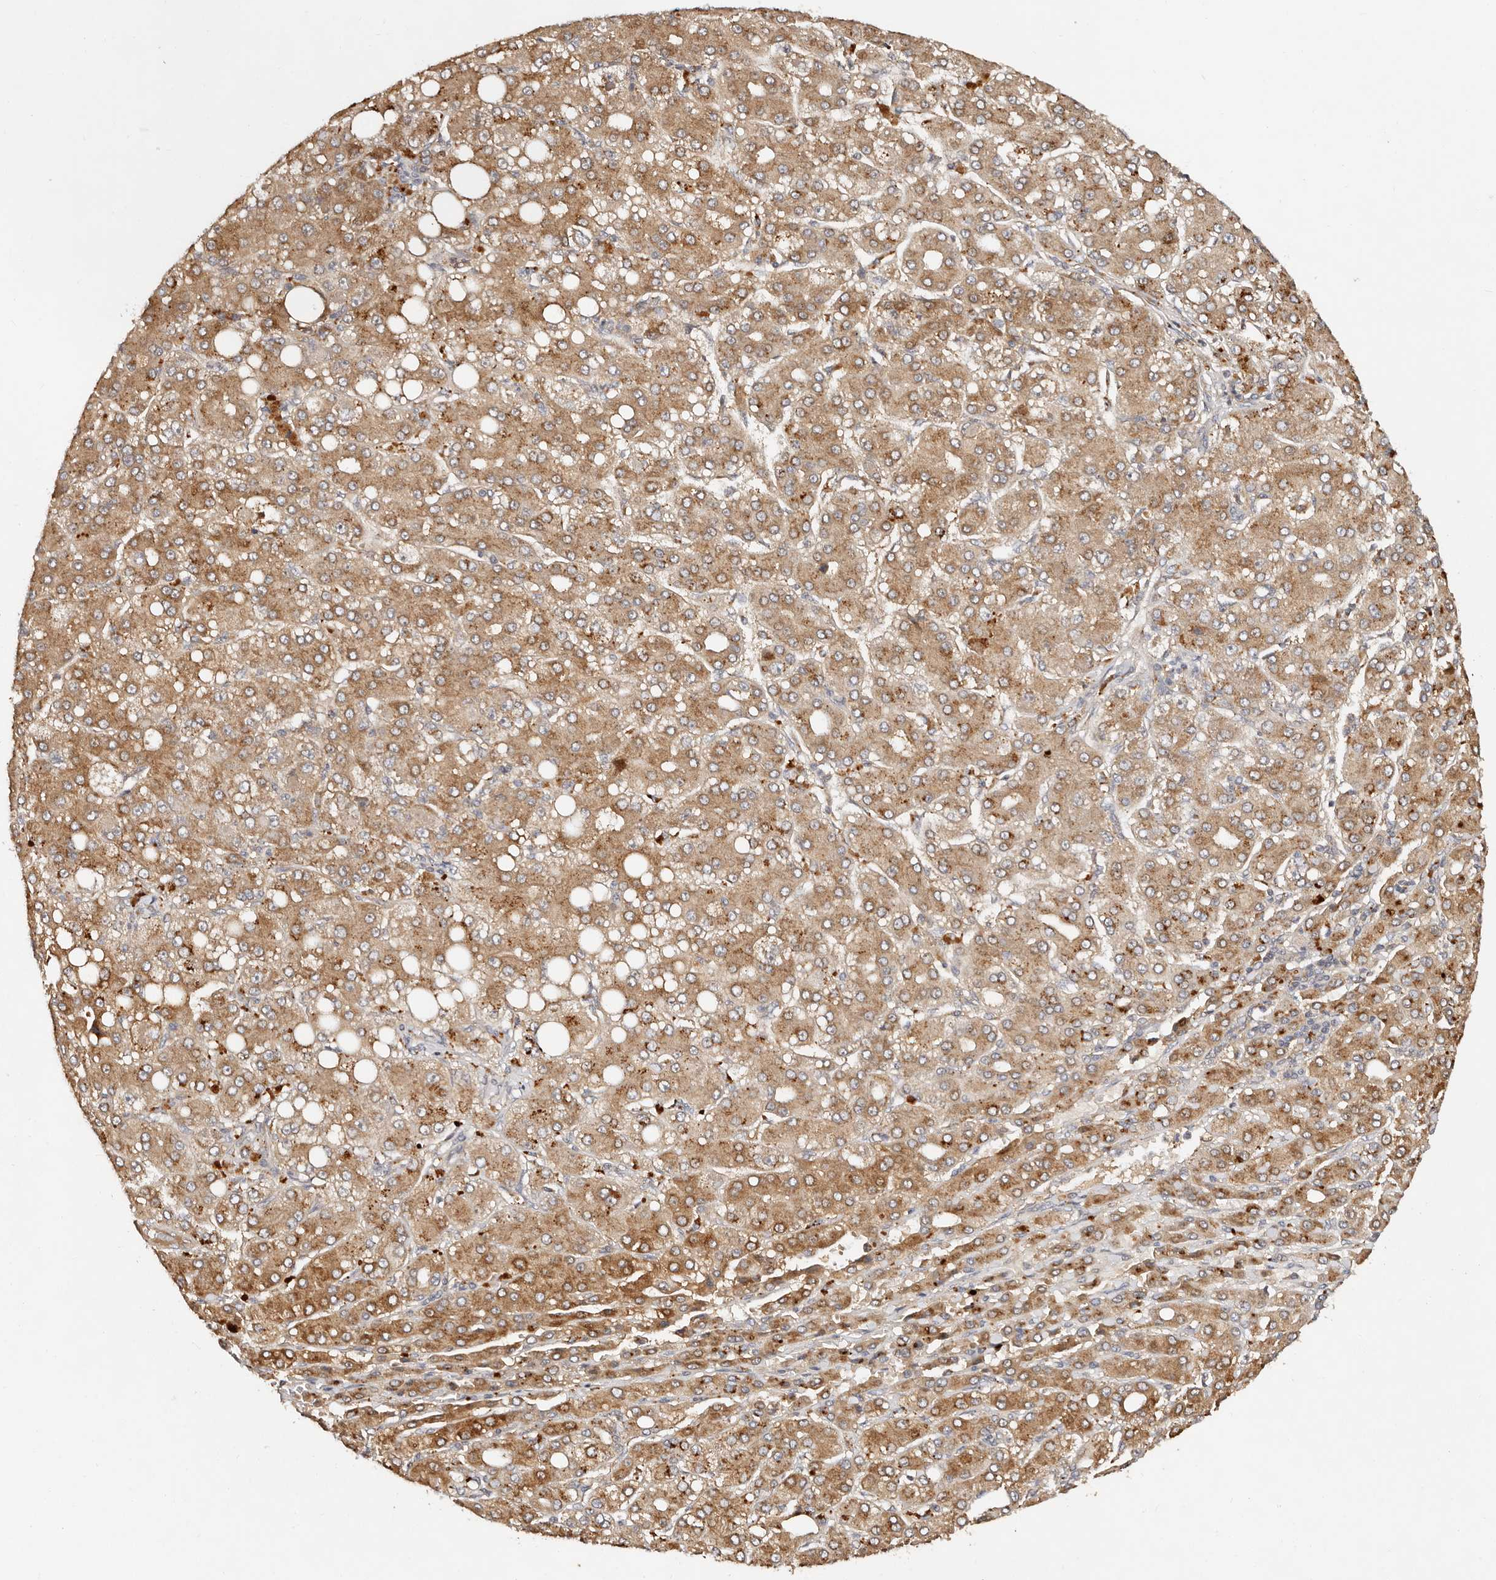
{"staining": {"intensity": "moderate", "quantity": ">75%", "location": "cytoplasmic/membranous"}, "tissue": "liver cancer", "cell_type": "Tumor cells", "image_type": "cancer", "snomed": [{"axis": "morphology", "description": "Carcinoma, Hepatocellular, NOS"}, {"axis": "topography", "description": "Liver"}], "caption": "Protein expression analysis of hepatocellular carcinoma (liver) shows moderate cytoplasmic/membranous expression in about >75% of tumor cells. (DAB IHC, brown staining for protein, blue staining for nuclei).", "gene": "DENND11", "patient": {"sex": "male", "age": 65}}